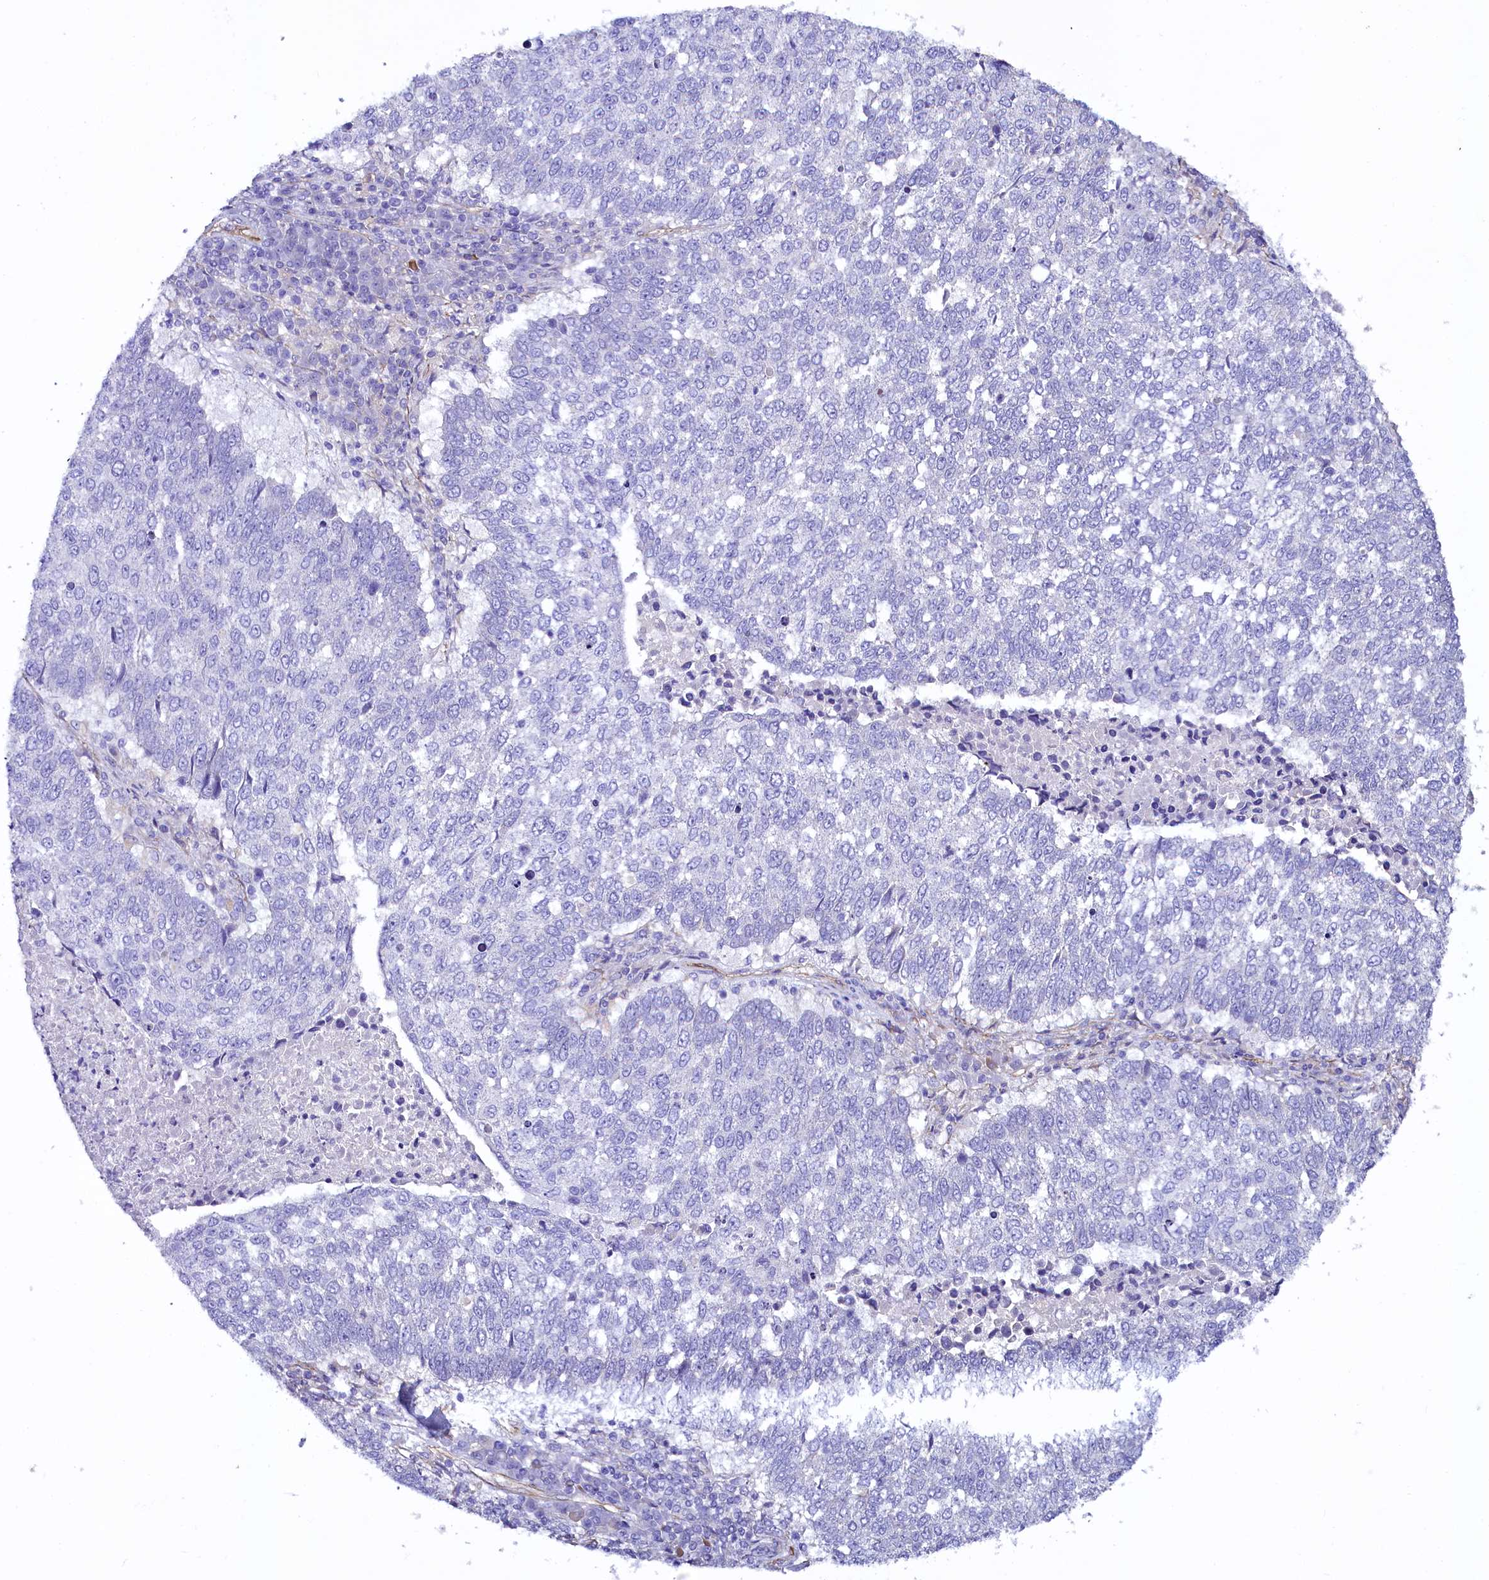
{"staining": {"intensity": "negative", "quantity": "none", "location": "none"}, "tissue": "lung cancer", "cell_type": "Tumor cells", "image_type": "cancer", "snomed": [{"axis": "morphology", "description": "Squamous cell carcinoma, NOS"}, {"axis": "topography", "description": "Lung"}], "caption": "This micrograph is of squamous cell carcinoma (lung) stained with immunohistochemistry (IHC) to label a protein in brown with the nuclei are counter-stained blue. There is no expression in tumor cells. Brightfield microscopy of immunohistochemistry (IHC) stained with DAB (3,3'-diaminobenzidine) (brown) and hematoxylin (blue), captured at high magnification.", "gene": "SLF1", "patient": {"sex": "male", "age": 73}}